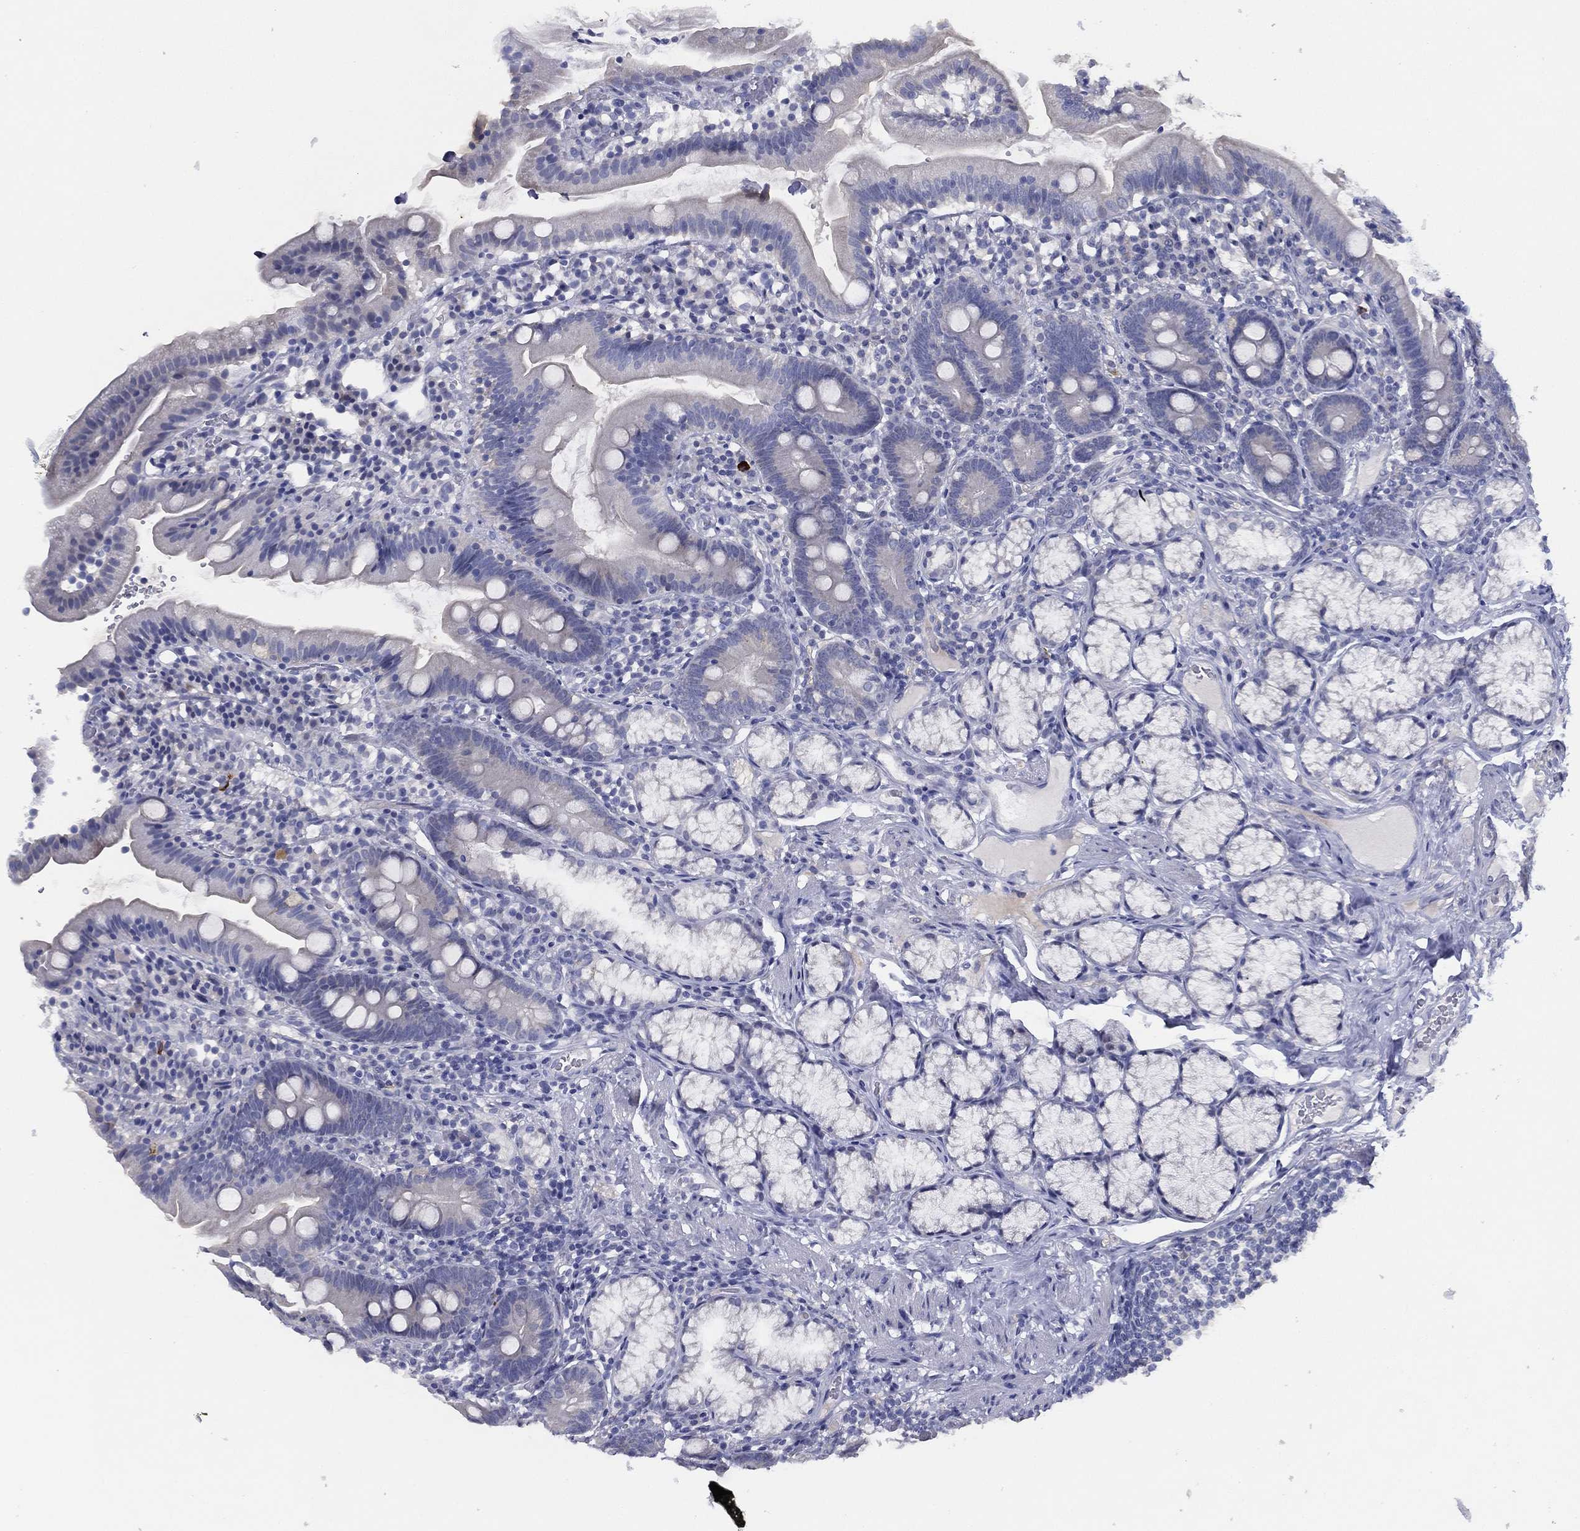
{"staining": {"intensity": "negative", "quantity": "none", "location": "none"}, "tissue": "duodenum", "cell_type": "Glandular cells", "image_type": "normal", "snomed": [{"axis": "morphology", "description": "Normal tissue, NOS"}, {"axis": "topography", "description": "Duodenum"}], "caption": "Duodenum stained for a protein using immunohistochemistry (IHC) exhibits no staining glandular cells.", "gene": "SLC13A4", "patient": {"sex": "female", "age": 67}}